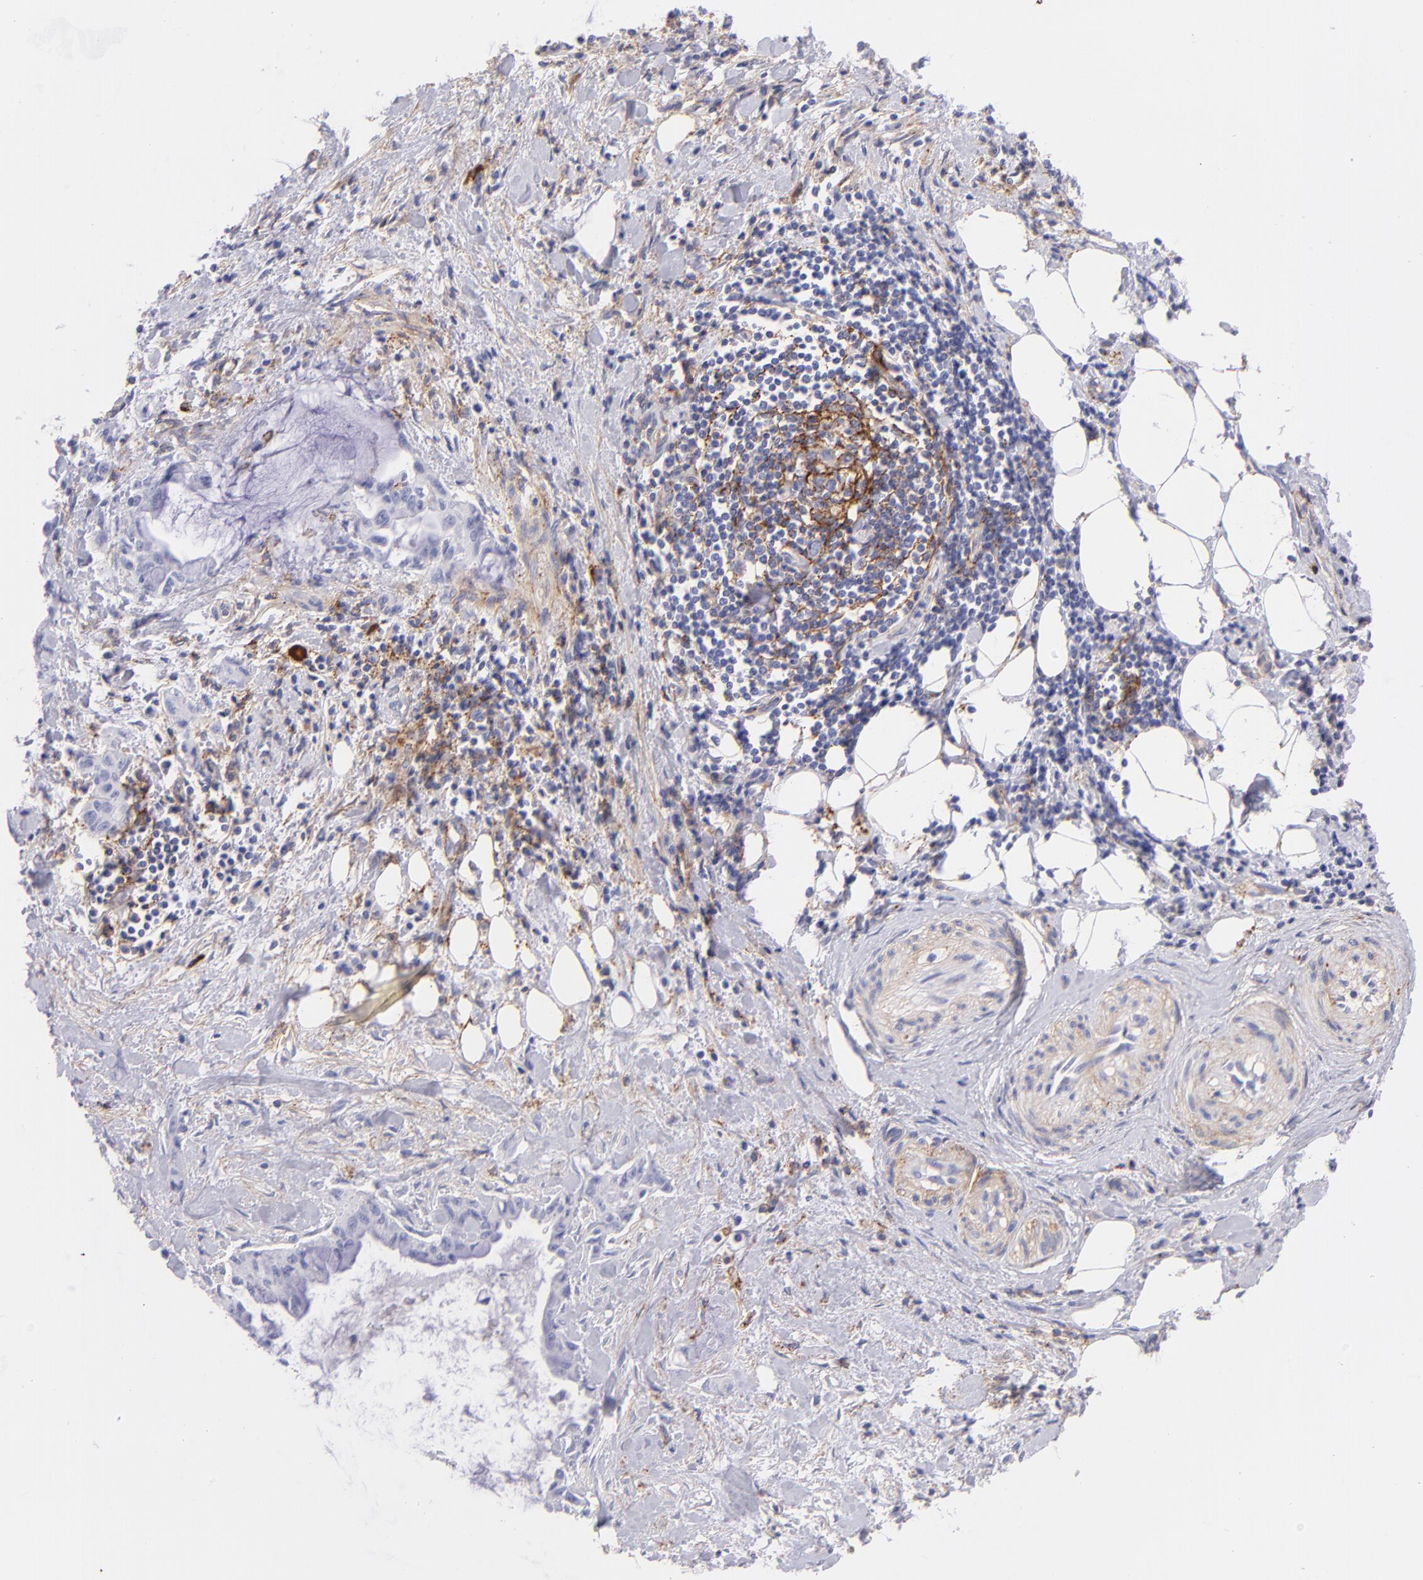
{"staining": {"intensity": "negative", "quantity": "none", "location": "none"}, "tissue": "pancreatic cancer", "cell_type": "Tumor cells", "image_type": "cancer", "snomed": [{"axis": "morphology", "description": "Adenocarcinoma, NOS"}, {"axis": "topography", "description": "Pancreas"}], "caption": "Immunohistochemistry (IHC) of human pancreatic cancer reveals no positivity in tumor cells.", "gene": "CD81", "patient": {"sex": "male", "age": 59}}